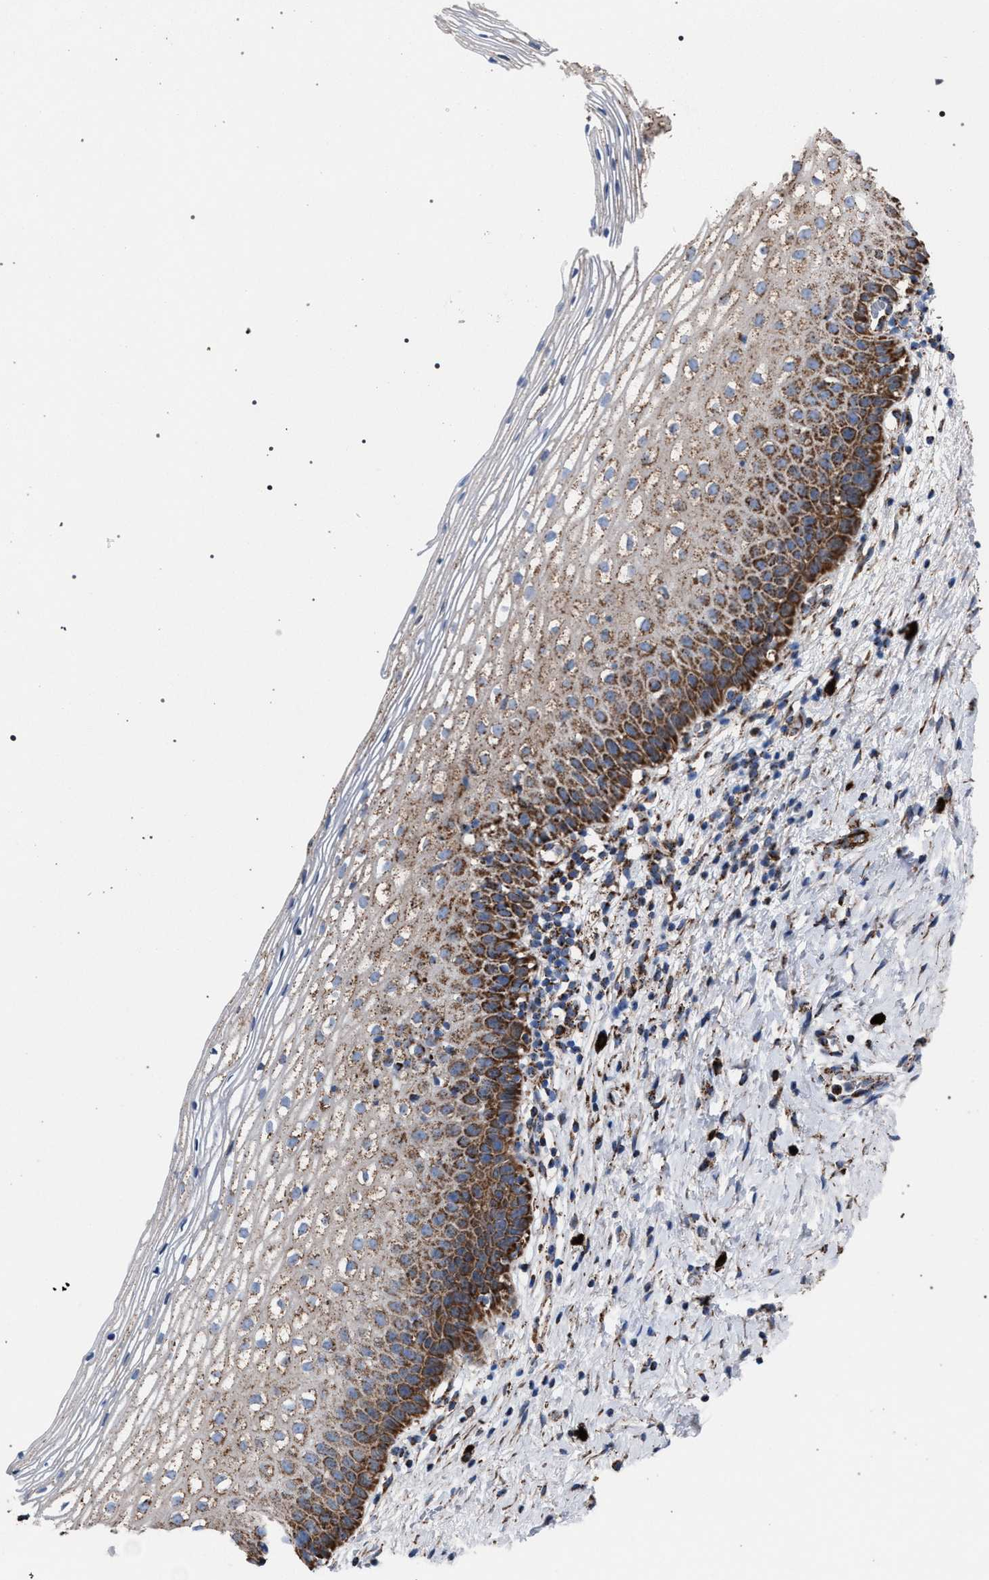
{"staining": {"intensity": "strong", "quantity": "<25%", "location": "cytoplasmic/membranous"}, "tissue": "cervix", "cell_type": "Squamous epithelial cells", "image_type": "normal", "snomed": [{"axis": "morphology", "description": "Normal tissue, NOS"}, {"axis": "topography", "description": "Cervix"}], "caption": "Immunohistochemistry staining of benign cervix, which reveals medium levels of strong cytoplasmic/membranous staining in about <25% of squamous epithelial cells indicating strong cytoplasmic/membranous protein positivity. The staining was performed using DAB (brown) for protein detection and nuclei were counterstained in hematoxylin (blue).", "gene": "VPS13A", "patient": {"sex": "female", "age": 72}}